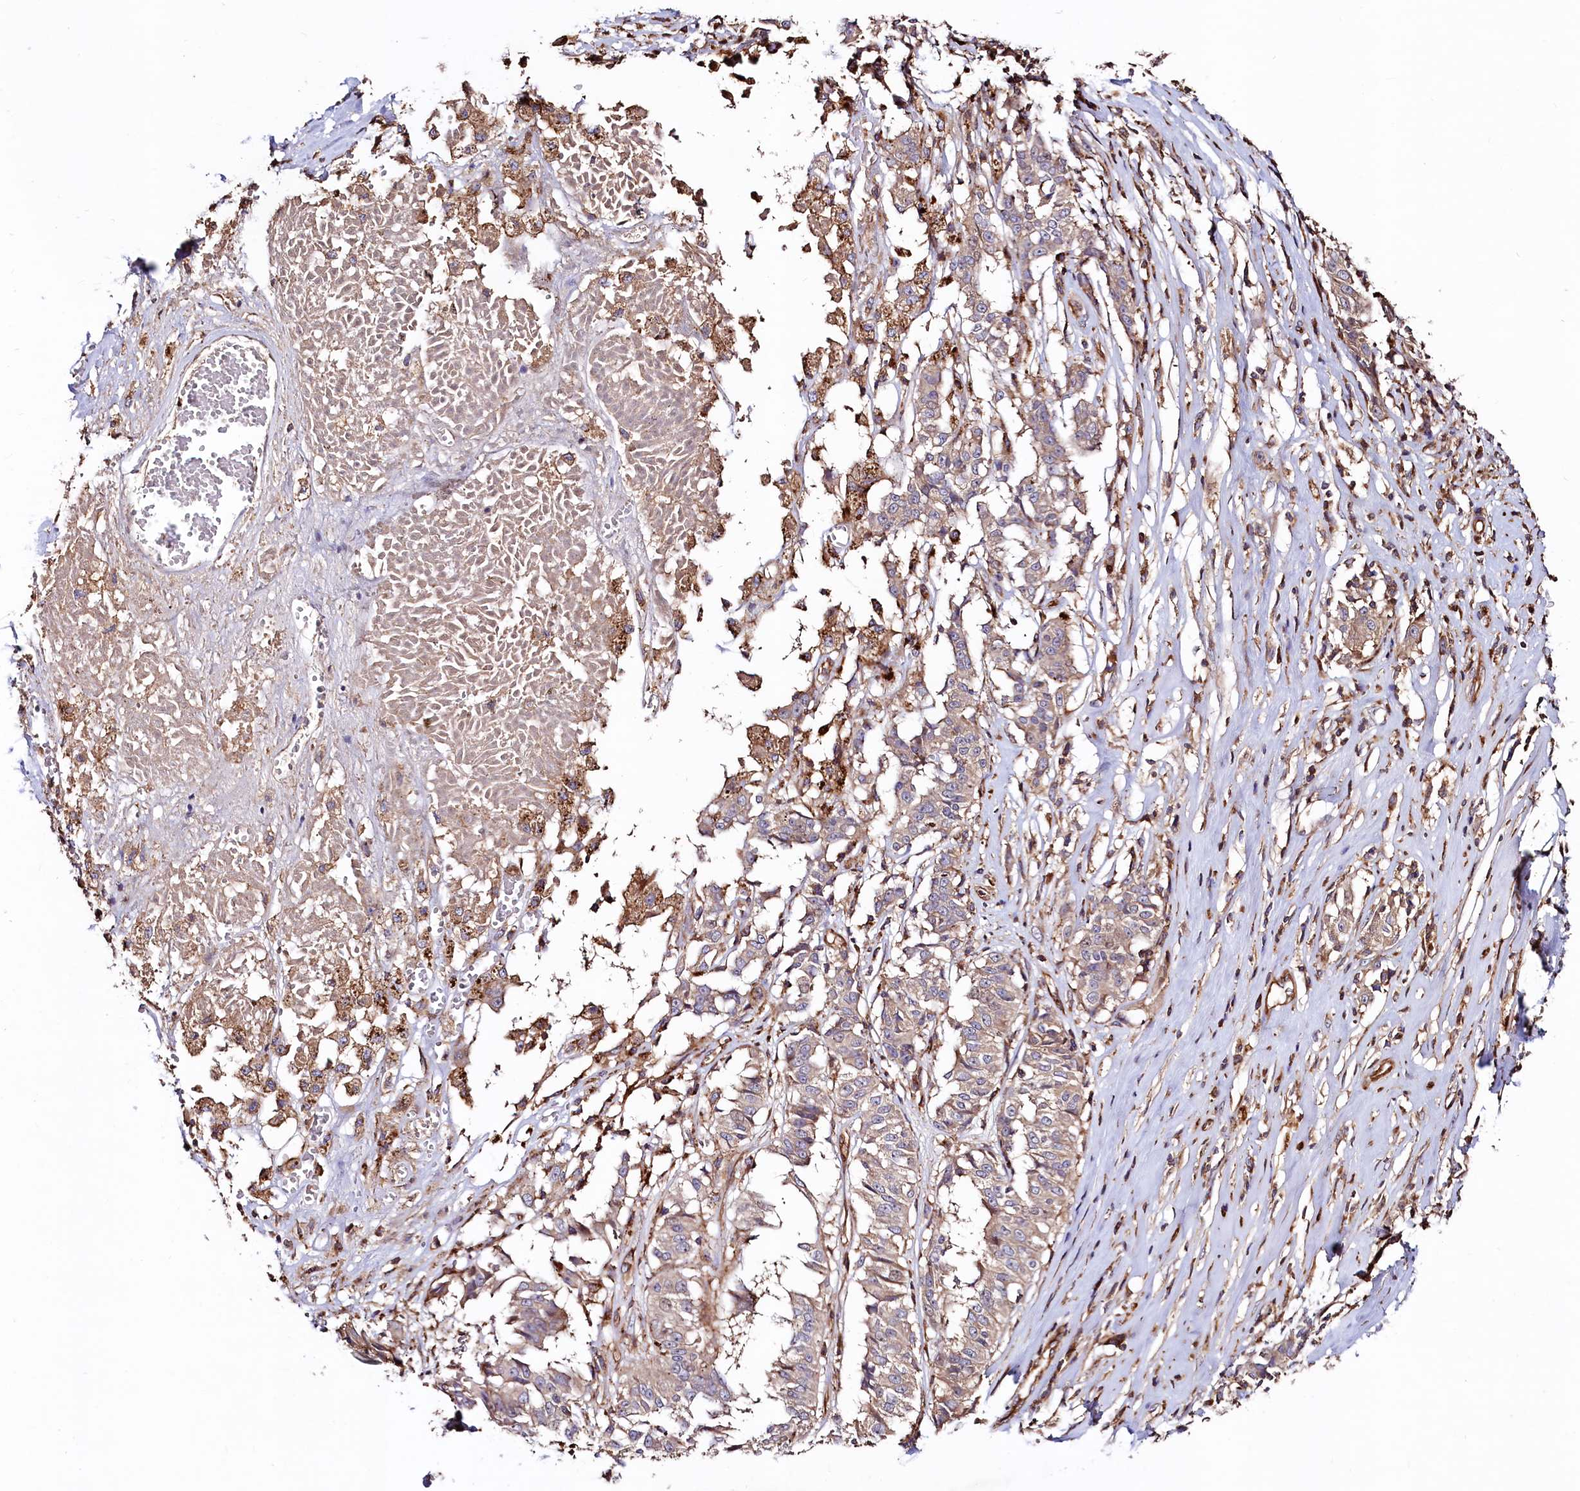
{"staining": {"intensity": "weak", "quantity": "<25%", "location": "cytoplasmic/membranous"}, "tissue": "melanoma", "cell_type": "Tumor cells", "image_type": "cancer", "snomed": [{"axis": "morphology", "description": "Malignant melanoma, NOS"}, {"axis": "topography", "description": "Skin"}], "caption": "This is an immunohistochemistry (IHC) micrograph of human melanoma. There is no positivity in tumor cells.", "gene": "KLHDC4", "patient": {"sex": "female", "age": 72}}